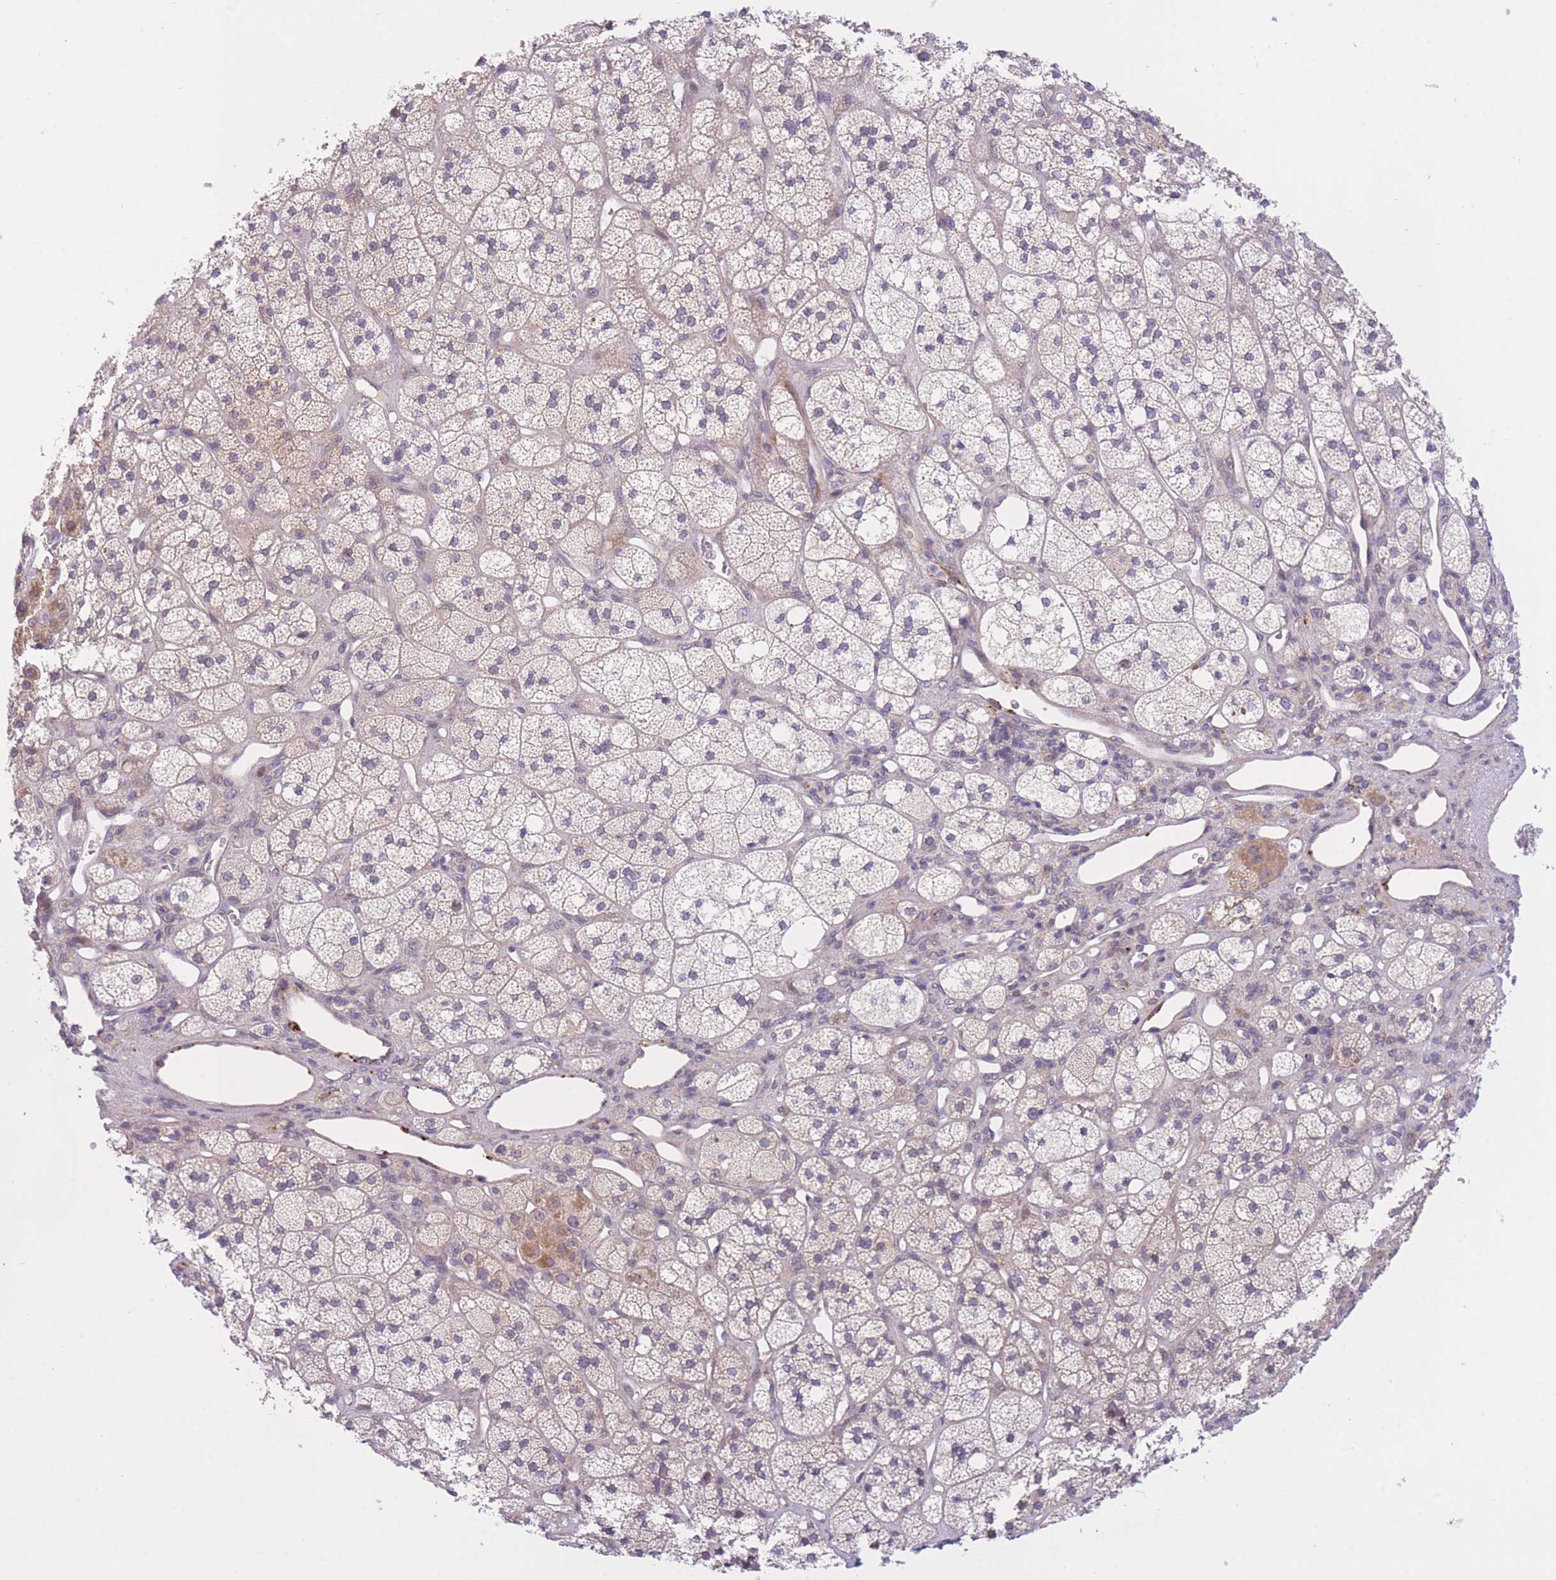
{"staining": {"intensity": "moderate", "quantity": "<25%", "location": "cytoplasmic/membranous"}, "tissue": "adrenal gland", "cell_type": "Glandular cells", "image_type": "normal", "snomed": [{"axis": "morphology", "description": "Normal tissue, NOS"}, {"axis": "topography", "description": "Adrenal gland"}], "caption": "The photomicrograph exhibits a brown stain indicating the presence of a protein in the cytoplasmic/membranous of glandular cells in adrenal gland.", "gene": "CDC25B", "patient": {"sex": "male", "age": 61}}